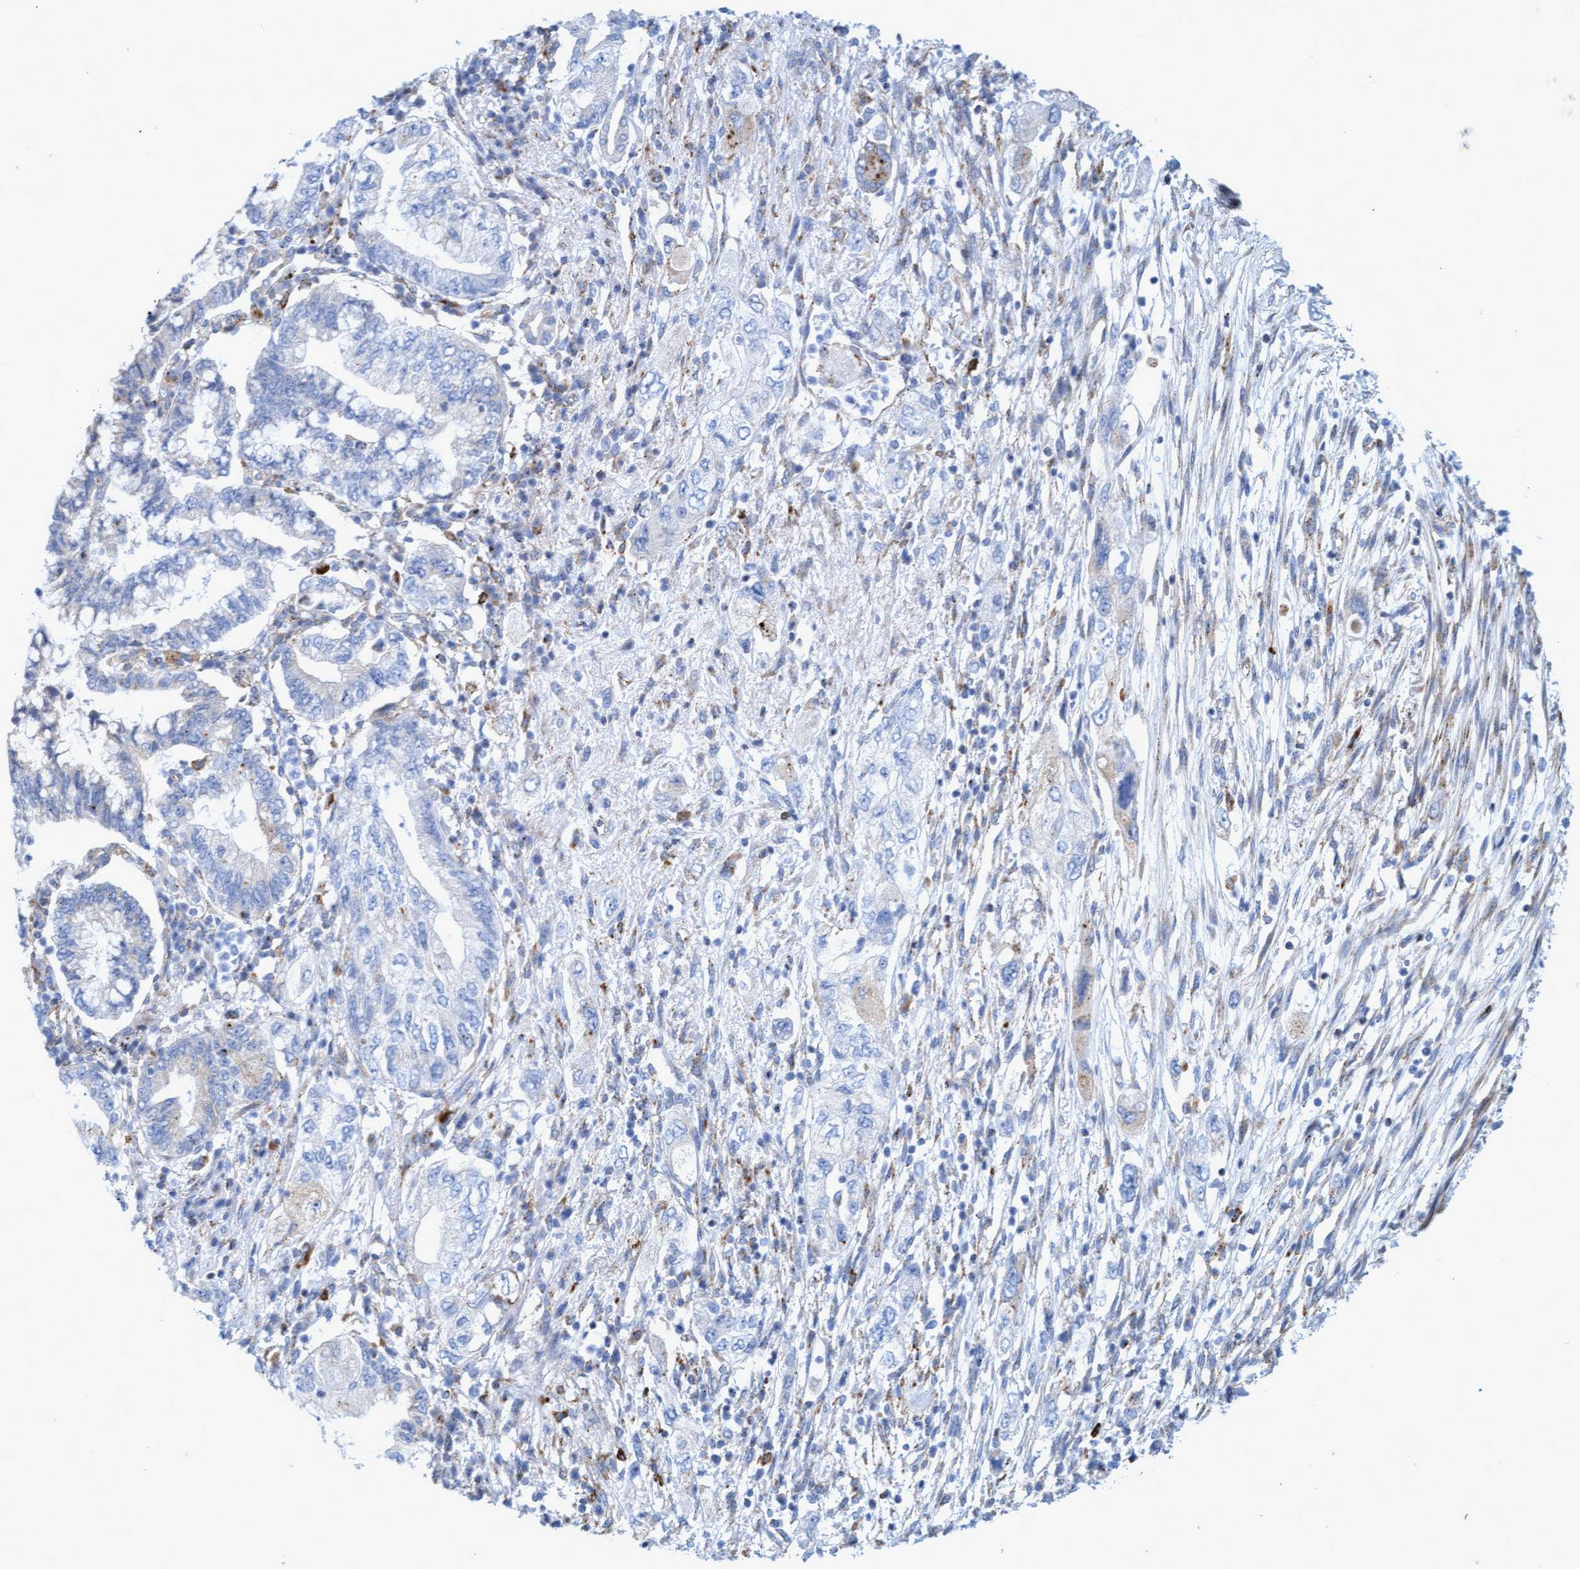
{"staining": {"intensity": "weak", "quantity": "<25%", "location": "cytoplasmic/membranous"}, "tissue": "pancreatic cancer", "cell_type": "Tumor cells", "image_type": "cancer", "snomed": [{"axis": "morphology", "description": "Adenocarcinoma, NOS"}, {"axis": "topography", "description": "Pancreas"}], "caption": "IHC histopathology image of neoplastic tissue: human pancreatic adenocarcinoma stained with DAB (3,3'-diaminobenzidine) demonstrates no significant protein positivity in tumor cells.", "gene": "SGSH", "patient": {"sex": "female", "age": 73}}